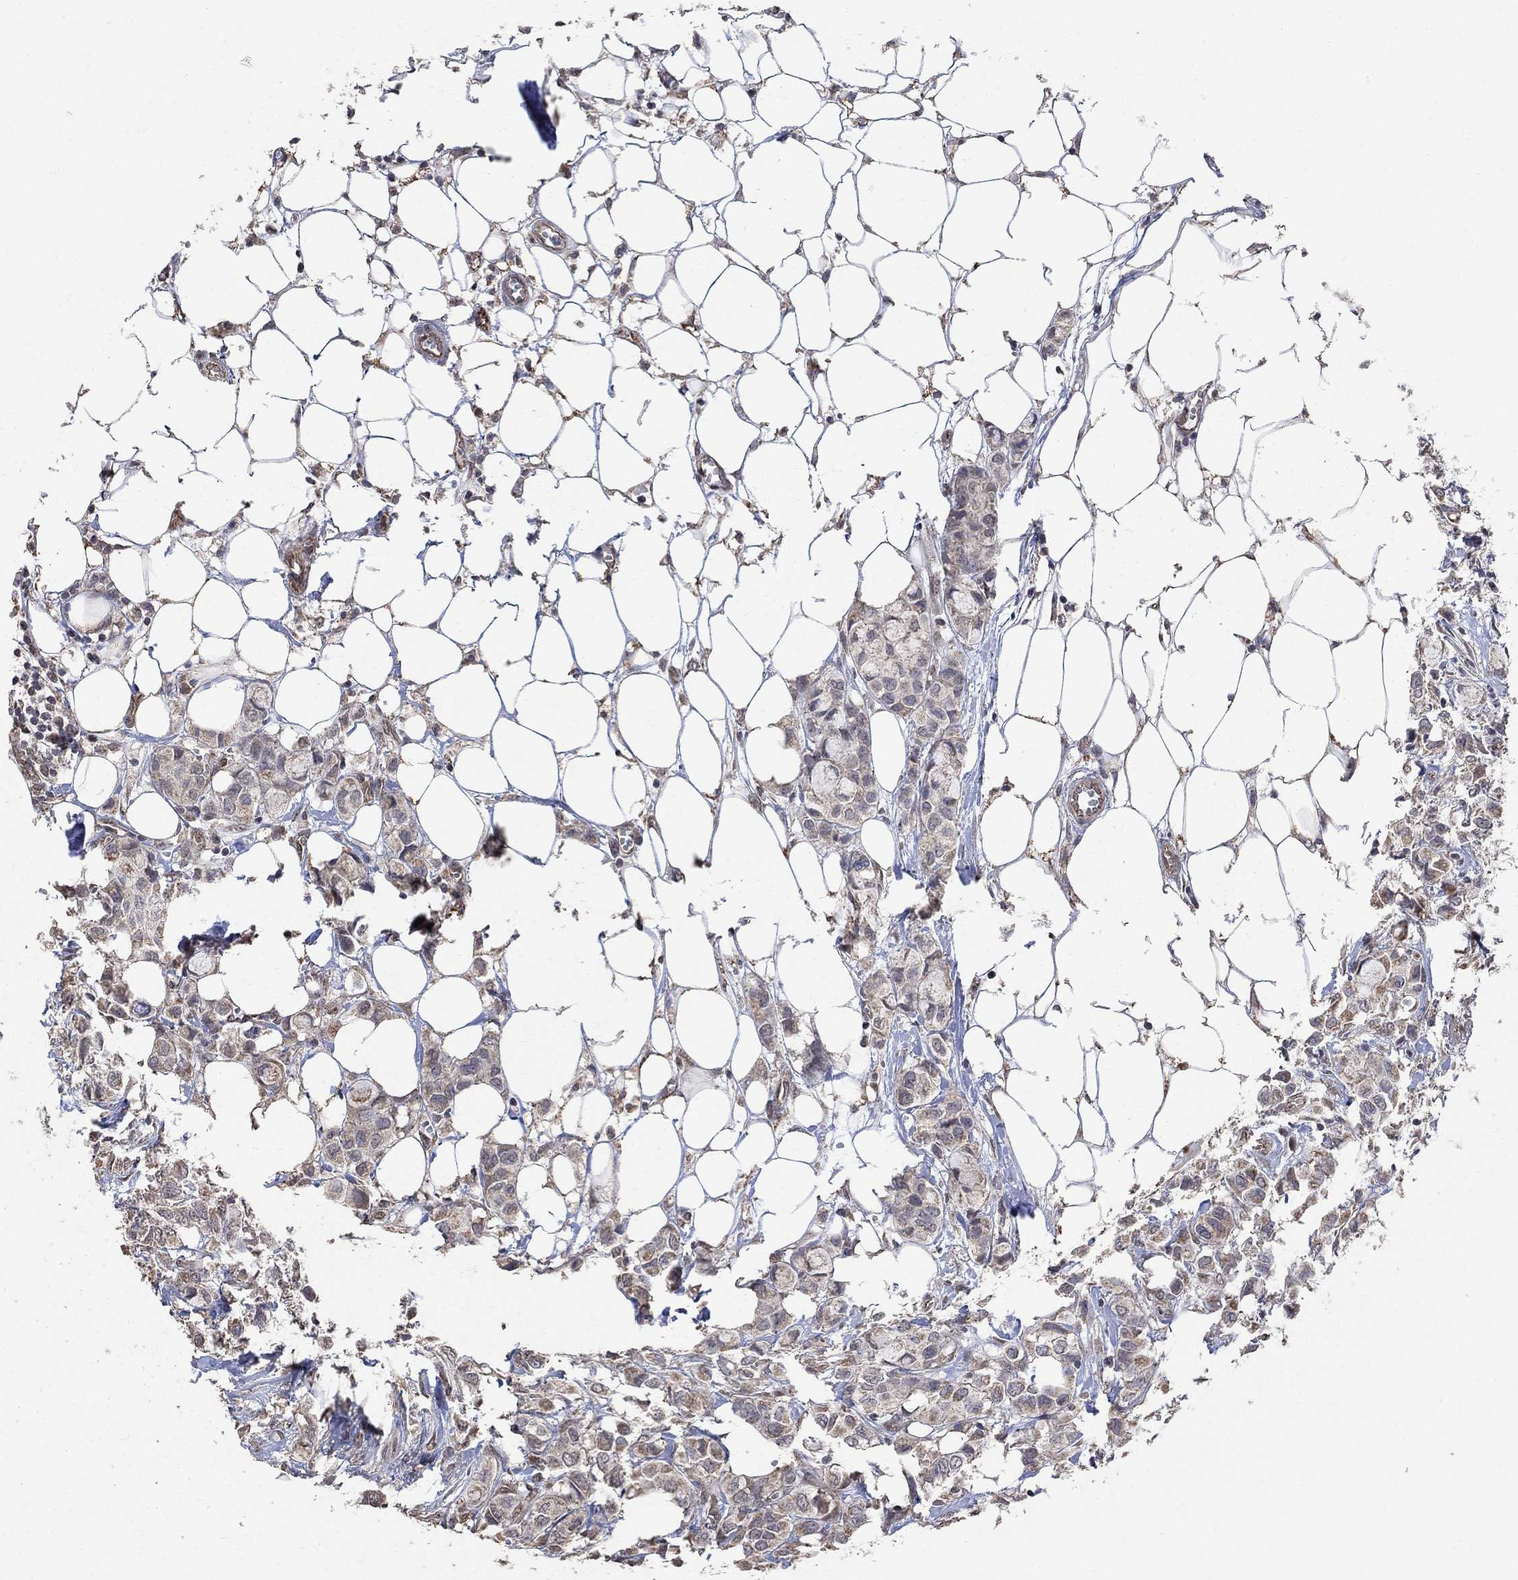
{"staining": {"intensity": "weak", "quantity": "<25%", "location": "cytoplasmic/membranous"}, "tissue": "breast cancer", "cell_type": "Tumor cells", "image_type": "cancer", "snomed": [{"axis": "morphology", "description": "Duct carcinoma"}, {"axis": "topography", "description": "Breast"}], "caption": "This histopathology image is of breast cancer stained with immunohistochemistry (IHC) to label a protein in brown with the nuclei are counter-stained blue. There is no expression in tumor cells.", "gene": "ANKRA2", "patient": {"sex": "female", "age": 85}}